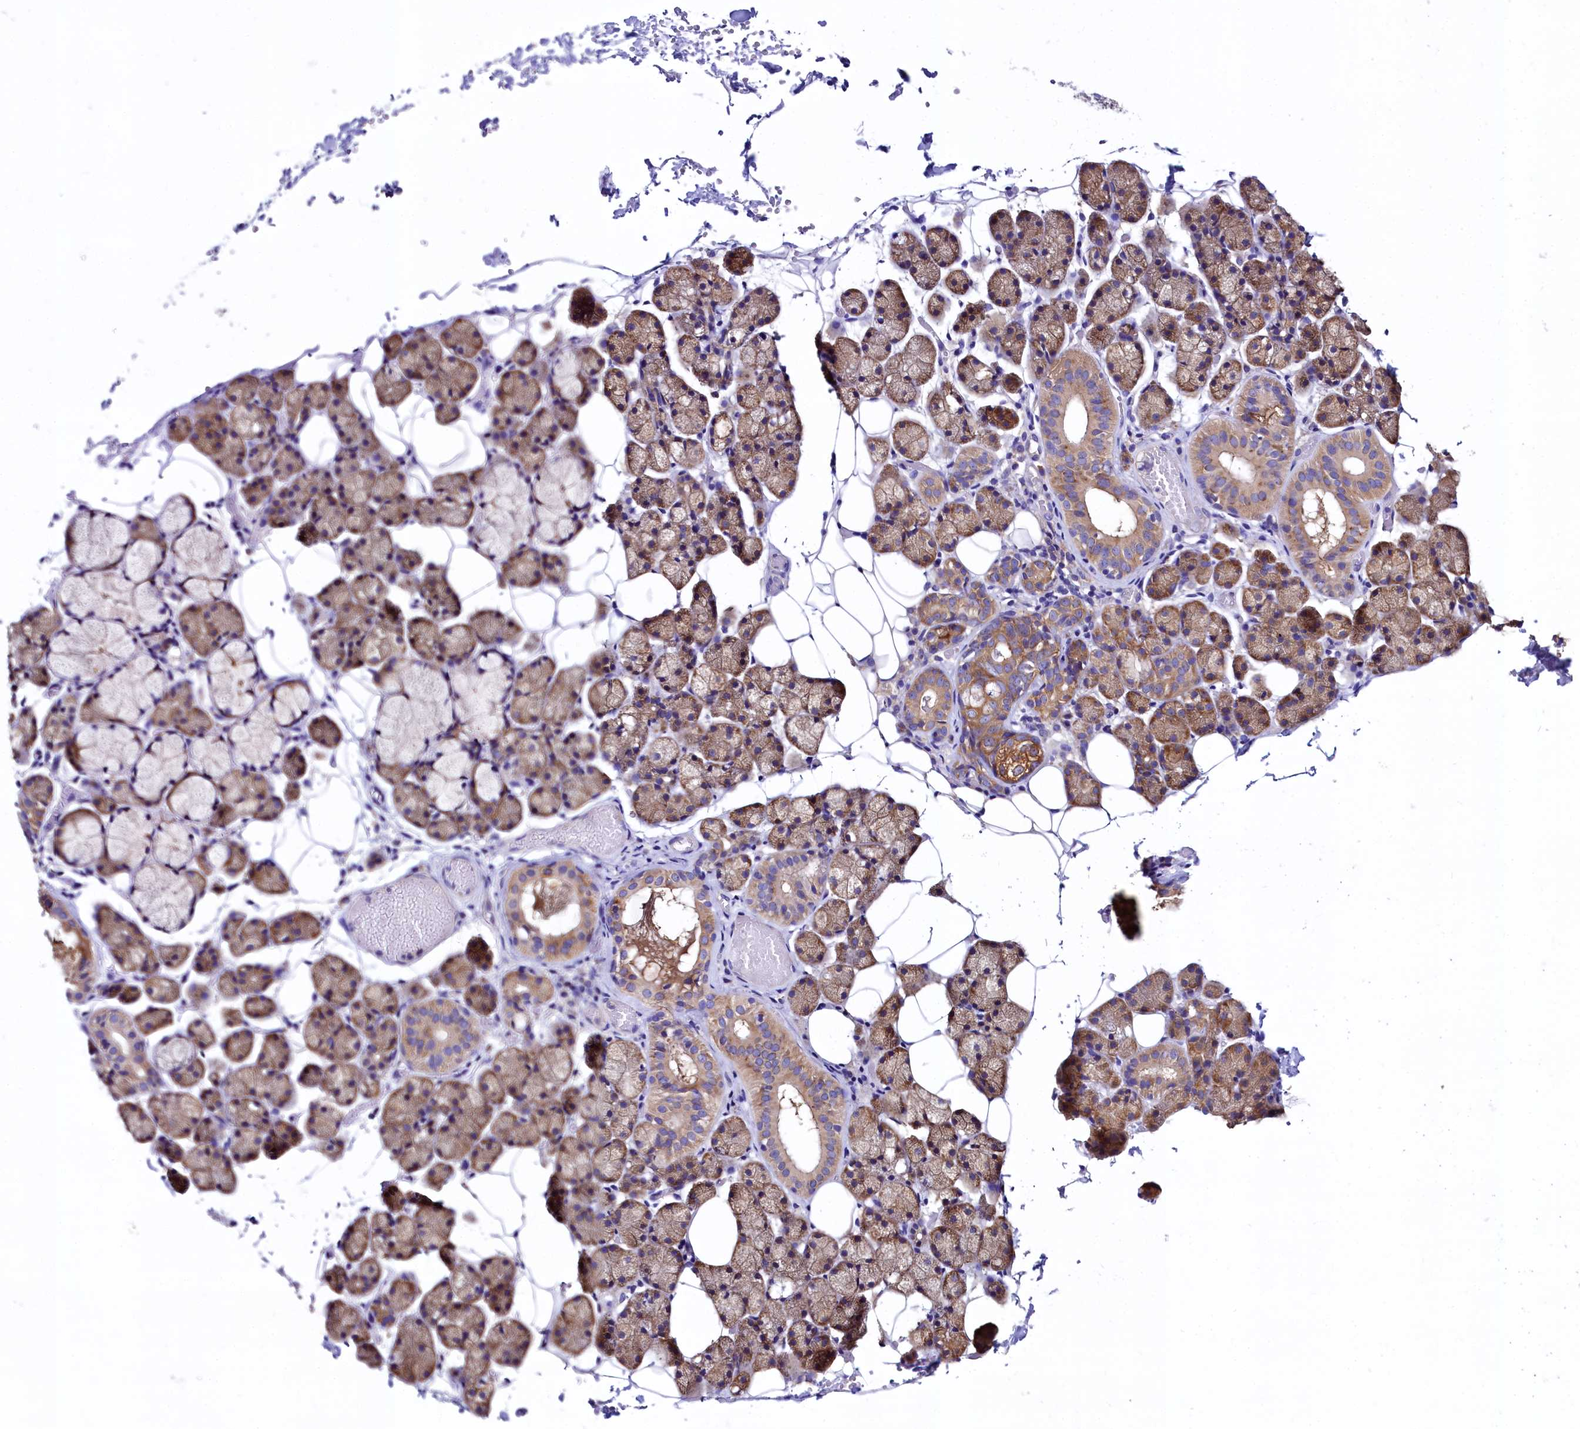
{"staining": {"intensity": "moderate", "quantity": ">75%", "location": "cytoplasmic/membranous"}, "tissue": "salivary gland", "cell_type": "Glandular cells", "image_type": "normal", "snomed": [{"axis": "morphology", "description": "Normal tissue, NOS"}, {"axis": "topography", "description": "Salivary gland"}], "caption": "Immunohistochemical staining of unremarkable human salivary gland demonstrates moderate cytoplasmic/membranous protein staining in about >75% of glandular cells.", "gene": "QARS1", "patient": {"sex": "female", "age": 33}}